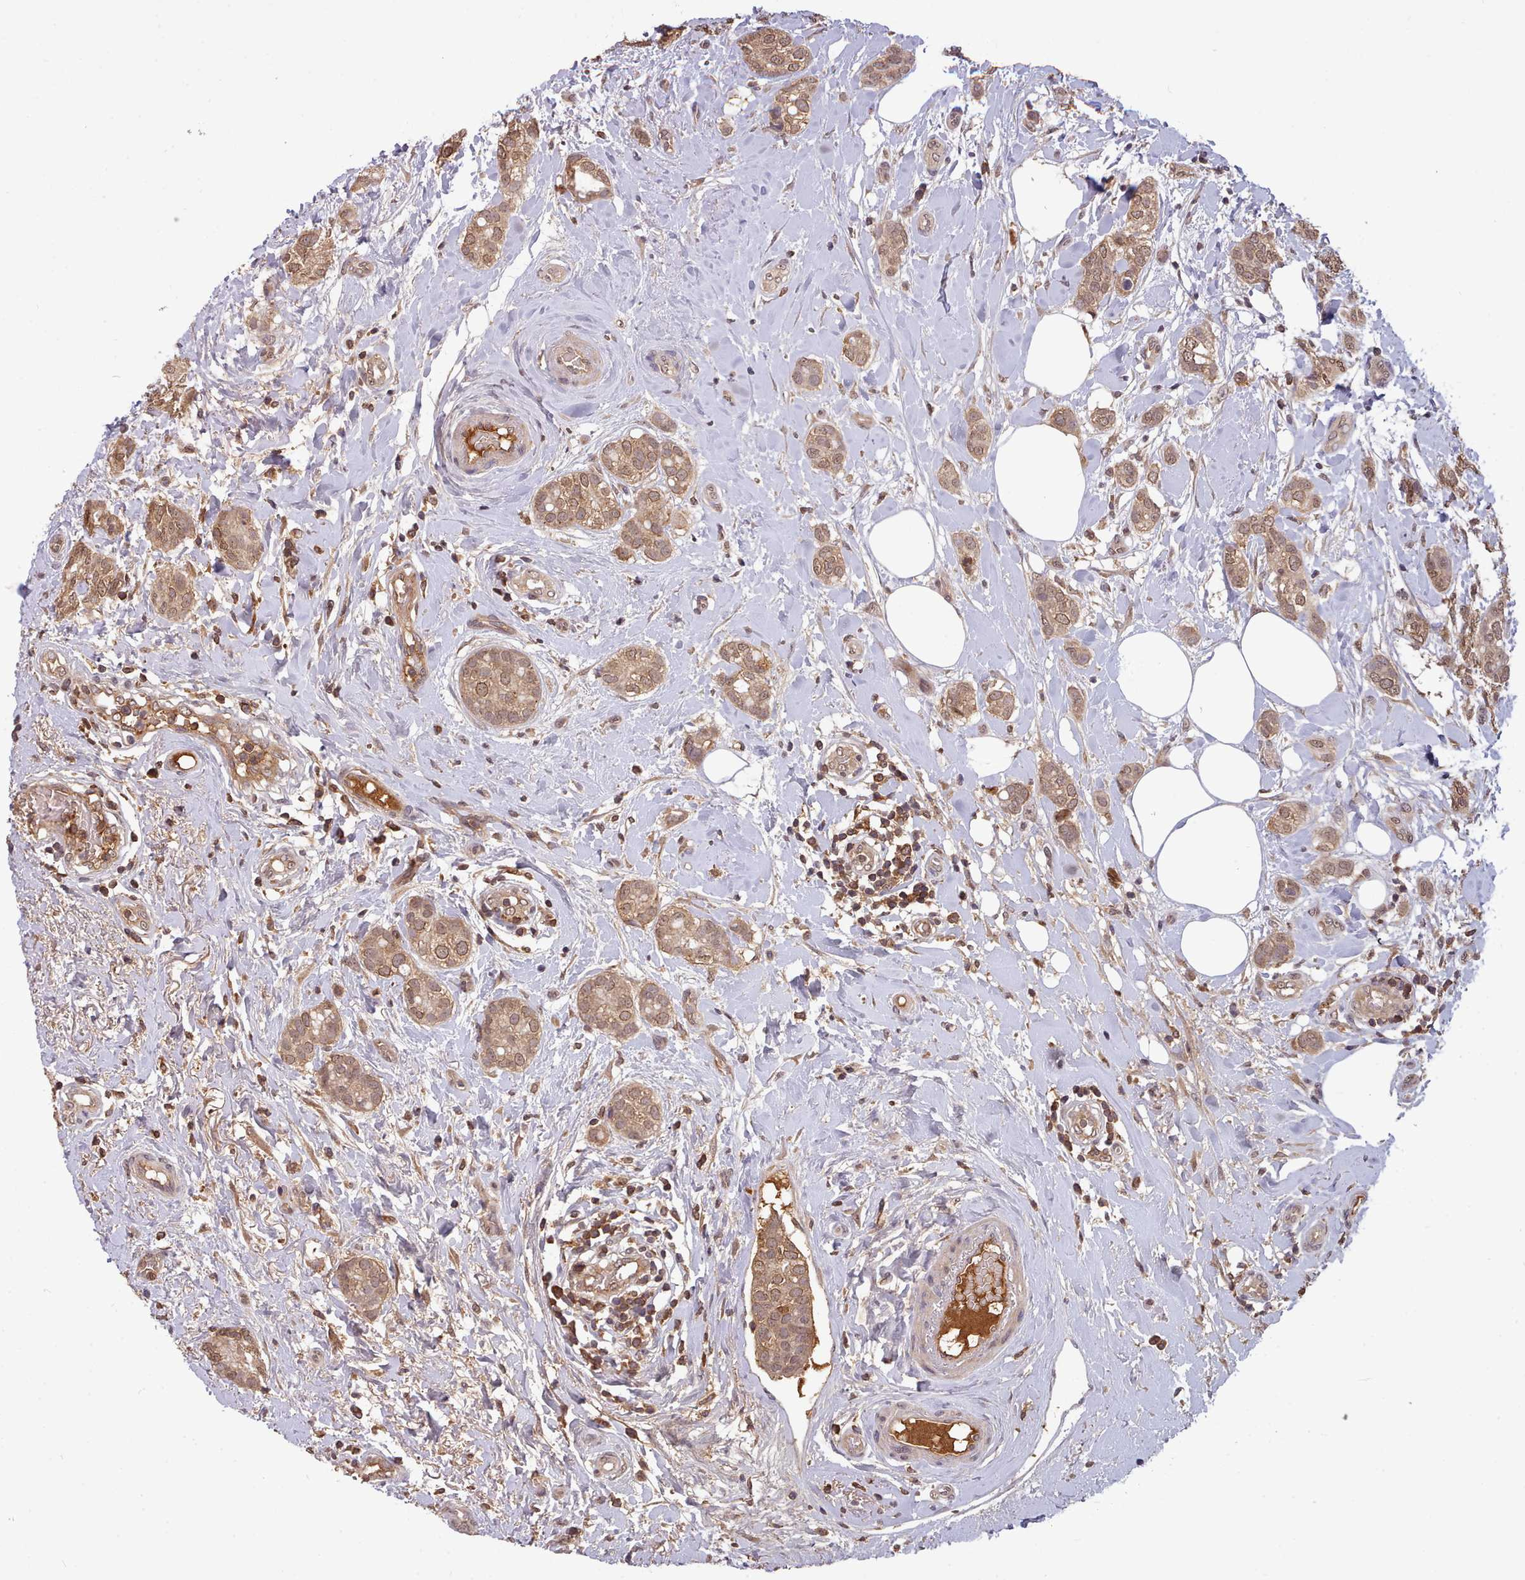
{"staining": {"intensity": "moderate", "quantity": ">75%", "location": "cytoplasmic/membranous,nuclear"}, "tissue": "breast cancer", "cell_type": "Tumor cells", "image_type": "cancer", "snomed": [{"axis": "morphology", "description": "Duct carcinoma"}, {"axis": "topography", "description": "Breast"}], "caption": "Breast cancer (infiltrating ductal carcinoma) stained for a protein demonstrates moderate cytoplasmic/membranous and nuclear positivity in tumor cells.", "gene": "PIP4P1", "patient": {"sex": "female", "age": 73}}